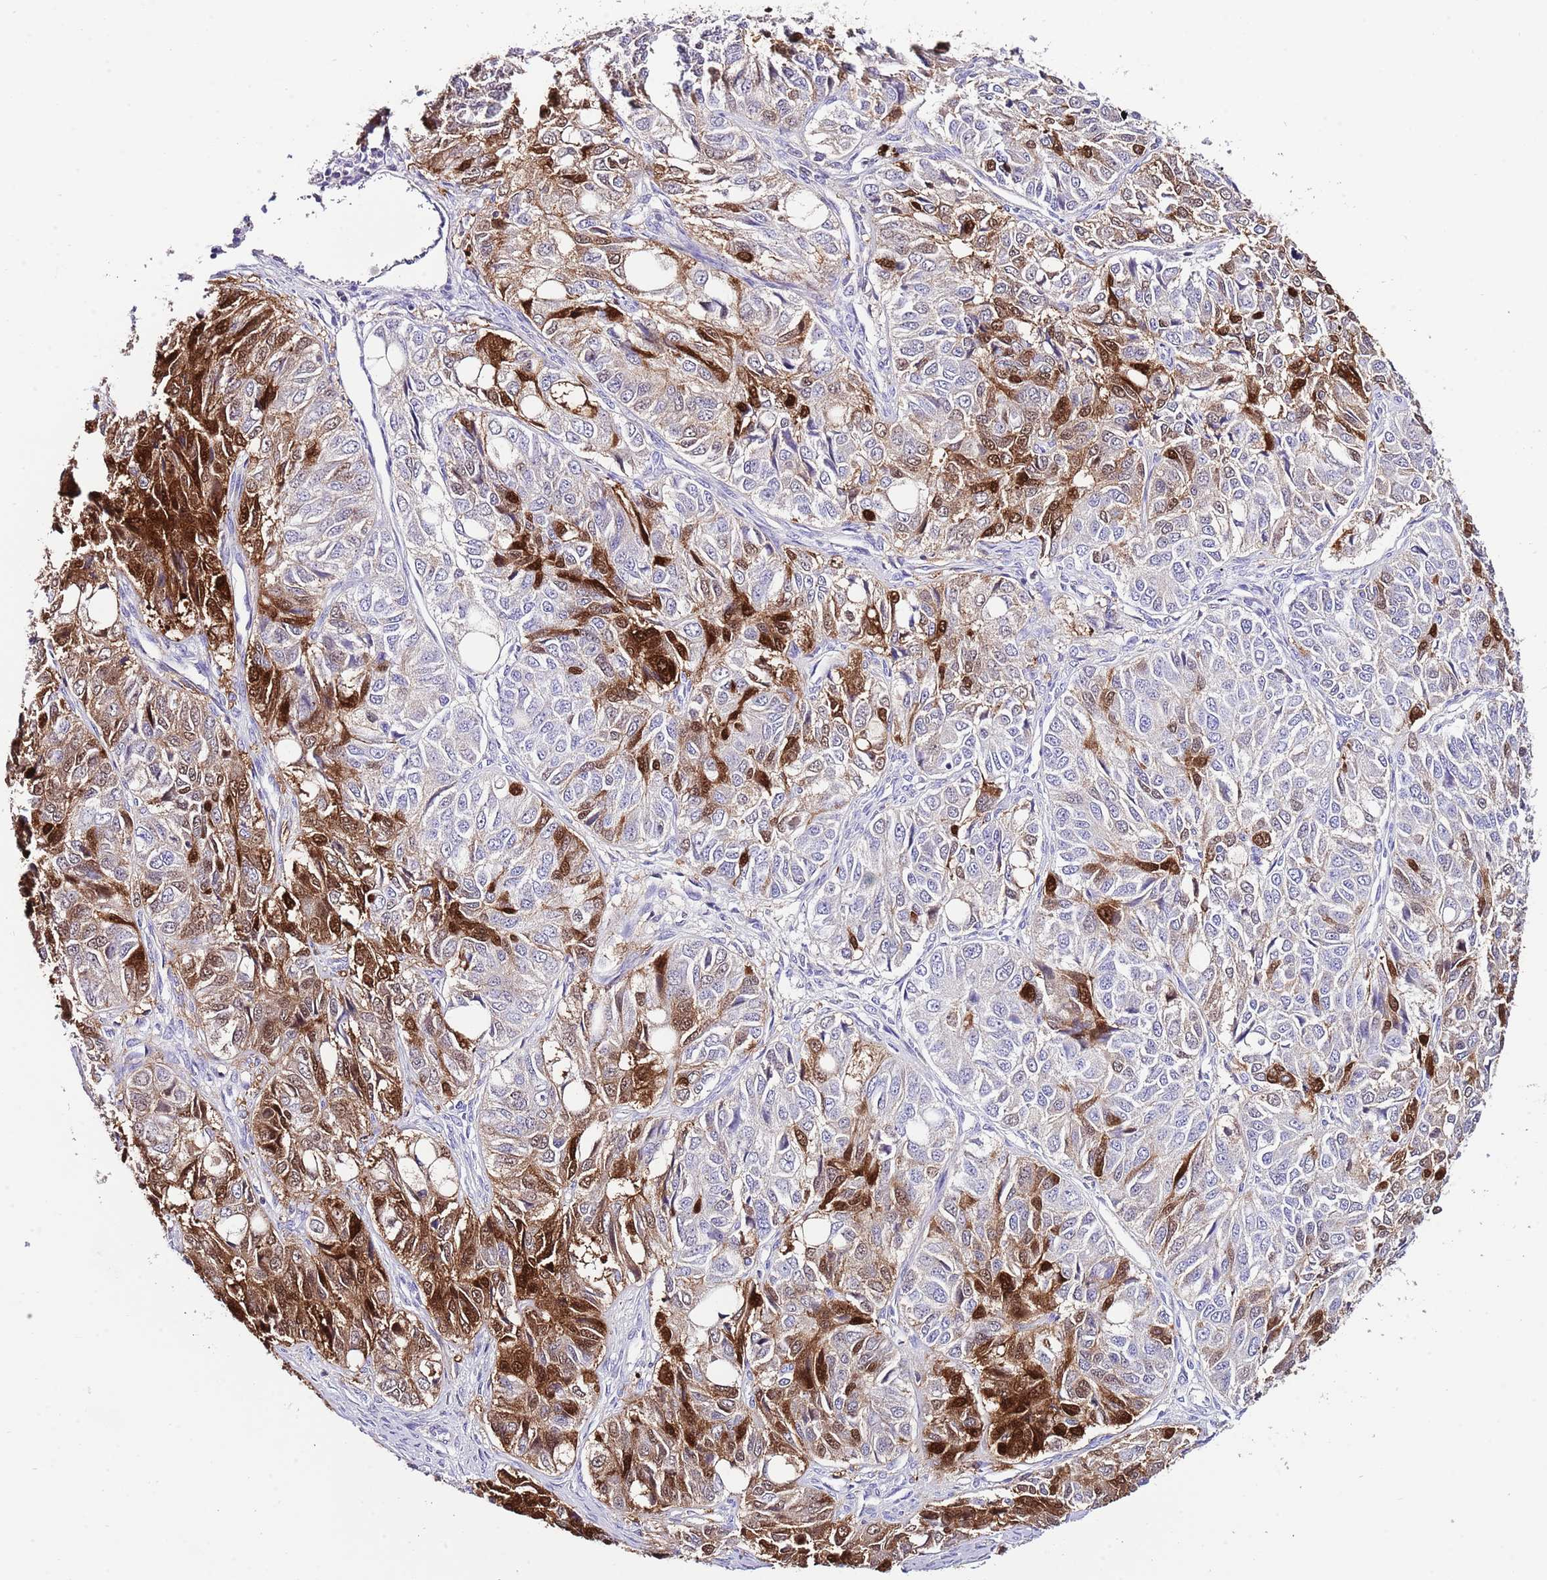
{"staining": {"intensity": "moderate", "quantity": "25%-75%", "location": "cytoplasmic/membranous,nuclear"}, "tissue": "ovarian cancer", "cell_type": "Tumor cells", "image_type": "cancer", "snomed": [{"axis": "morphology", "description": "Carcinoma, endometroid"}, {"axis": "topography", "description": "Ovary"}], "caption": "Immunohistochemistry image of neoplastic tissue: human ovarian cancer (endometroid carcinoma) stained using IHC reveals medium levels of moderate protein expression localized specifically in the cytoplasmic/membranous and nuclear of tumor cells, appearing as a cytoplasmic/membranous and nuclear brown color.", "gene": "ALDH3A1", "patient": {"sex": "female", "age": 51}}